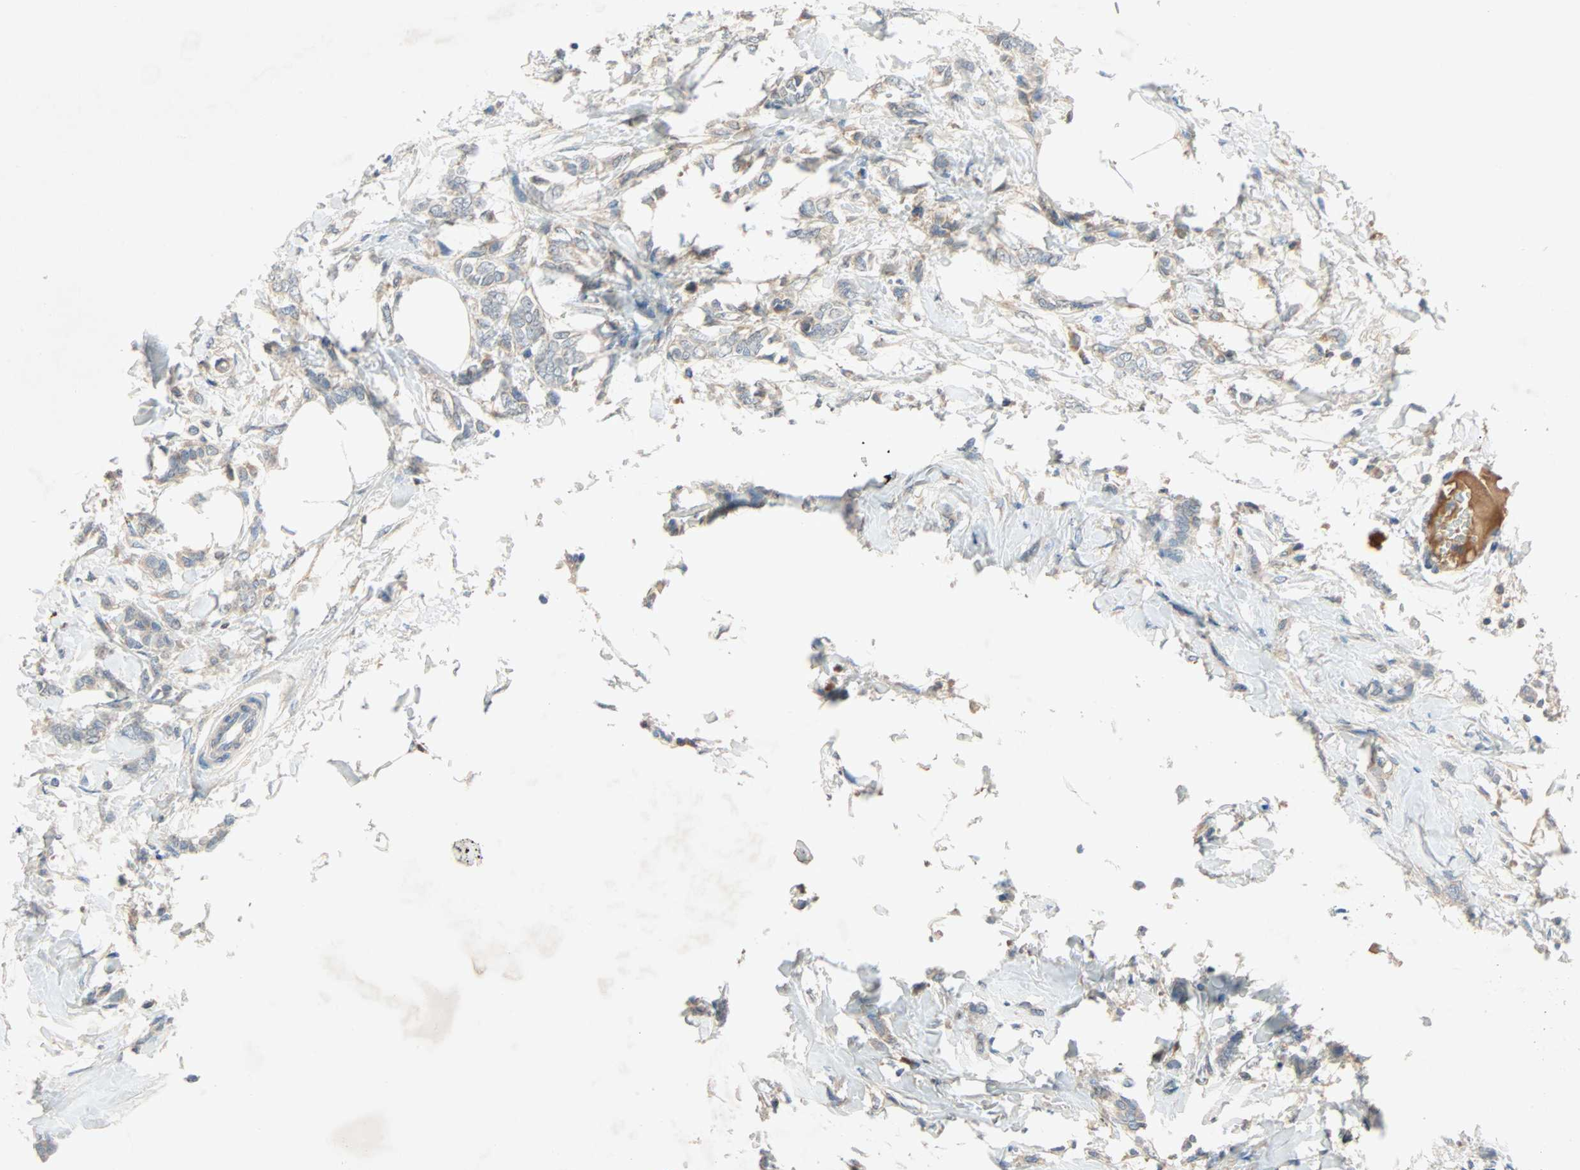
{"staining": {"intensity": "weak", "quantity": ">75%", "location": "cytoplasmic/membranous"}, "tissue": "breast cancer", "cell_type": "Tumor cells", "image_type": "cancer", "snomed": [{"axis": "morphology", "description": "Lobular carcinoma, in situ"}, {"axis": "morphology", "description": "Lobular carcinoma"}, {"axis": "topography", "description": "Breast"}], "caption": "Tumor cells exhibit weak cytoplasmic/membranous expression in about >75% of cells in breast cancer (lobular carcinoma). (IHC, brightfield microscopy, high magnification).", "gene": "XYLT1", "patient": {"sex": "female", "age": 41}}